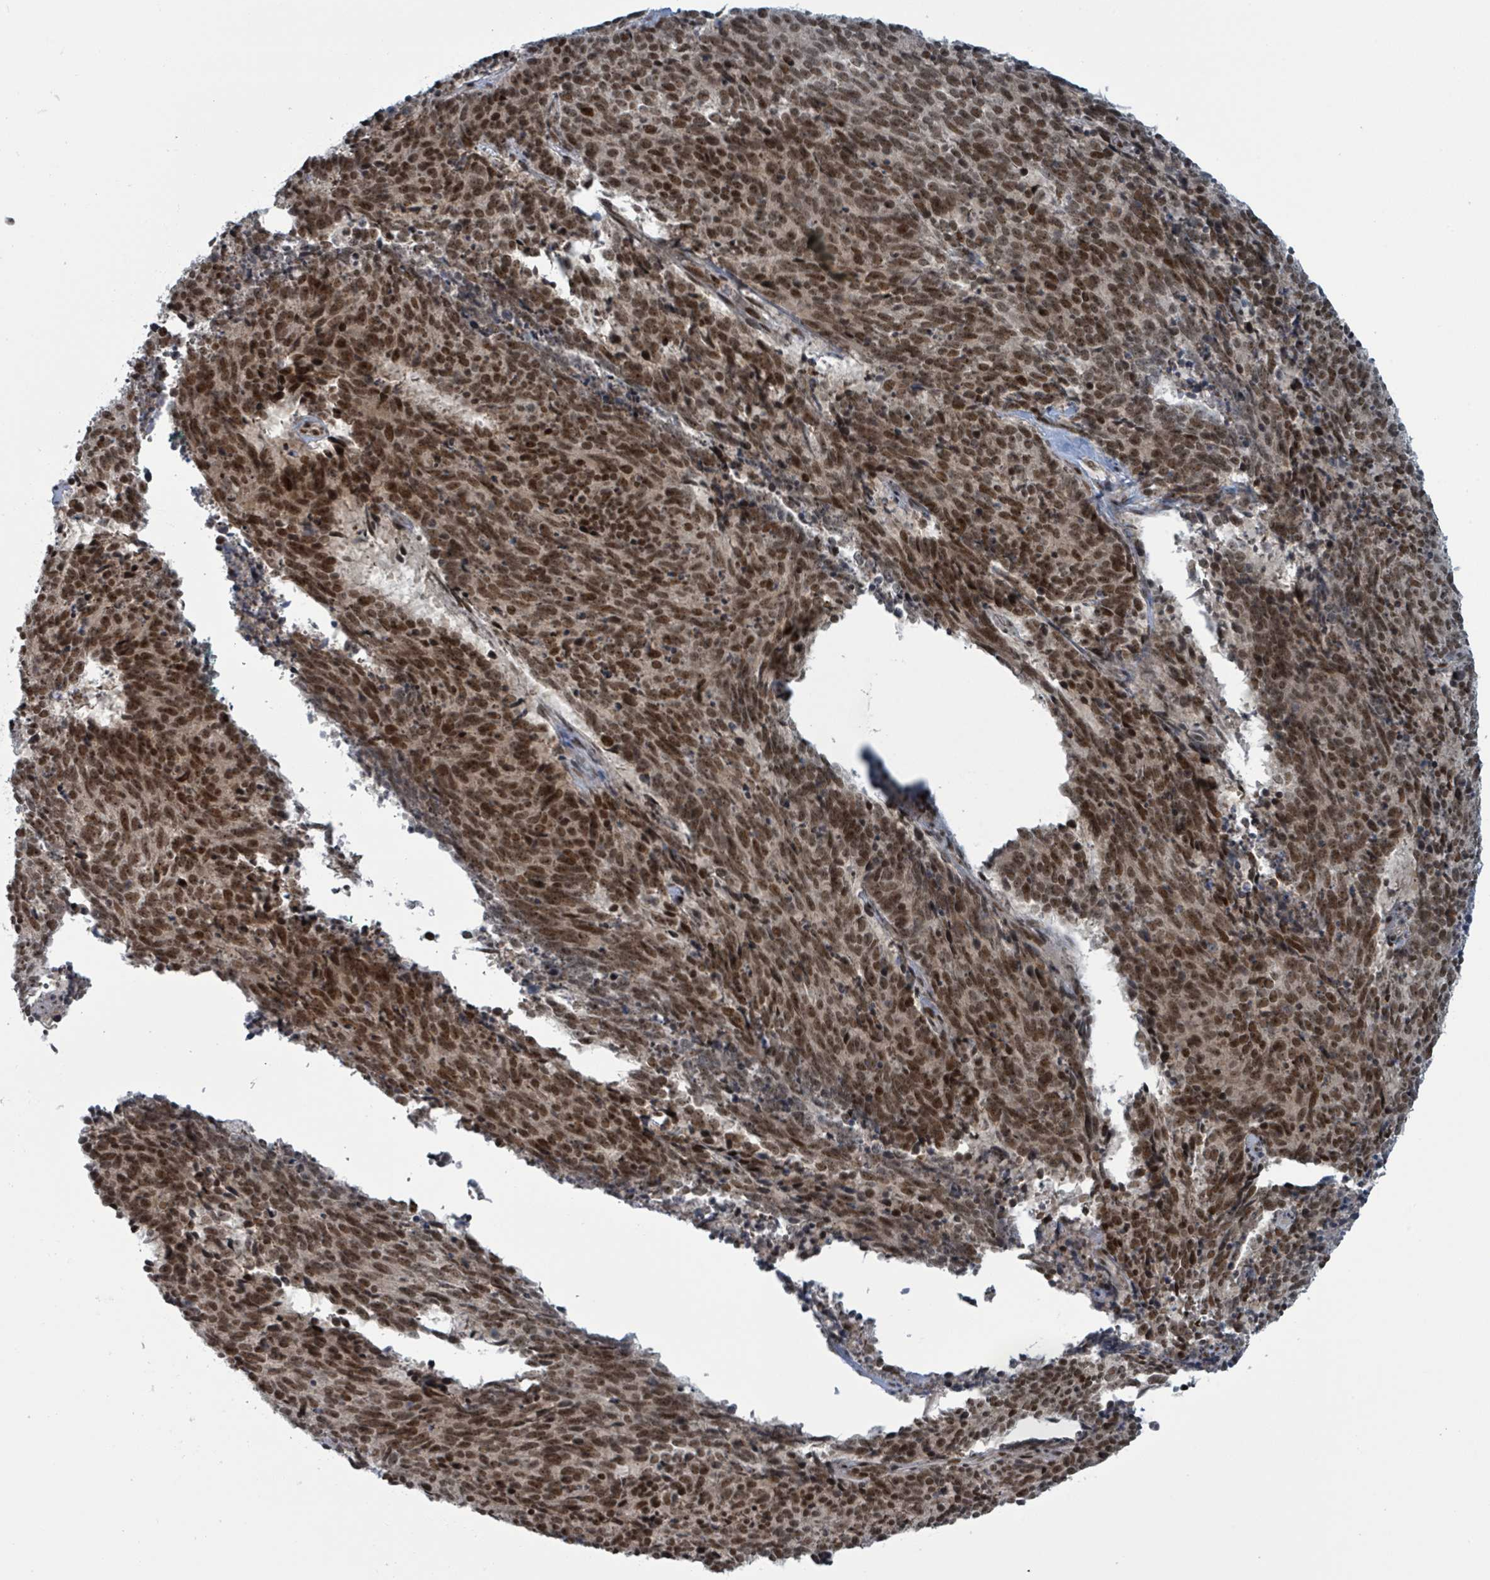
{"staining": {"intensity": "strong", "quantity": ">75%", "location": "nuclear"}, "tissue": "cervical cancer", "cell_type": "Tumor cells", "image_type": "cancer", "snomed": [{"axis": "morphology", "description": "Squamous cell carcinoma, NOS"}, {"axis": "topography", "description": "Cervix"}], "caption": "Brown immunohistochemical staining in cervical cancer demonstrates strong nuclear staining in about >75% of tumor cells.", "gene": "KLF3", "patient": {"sex": "female", "age": 29}}